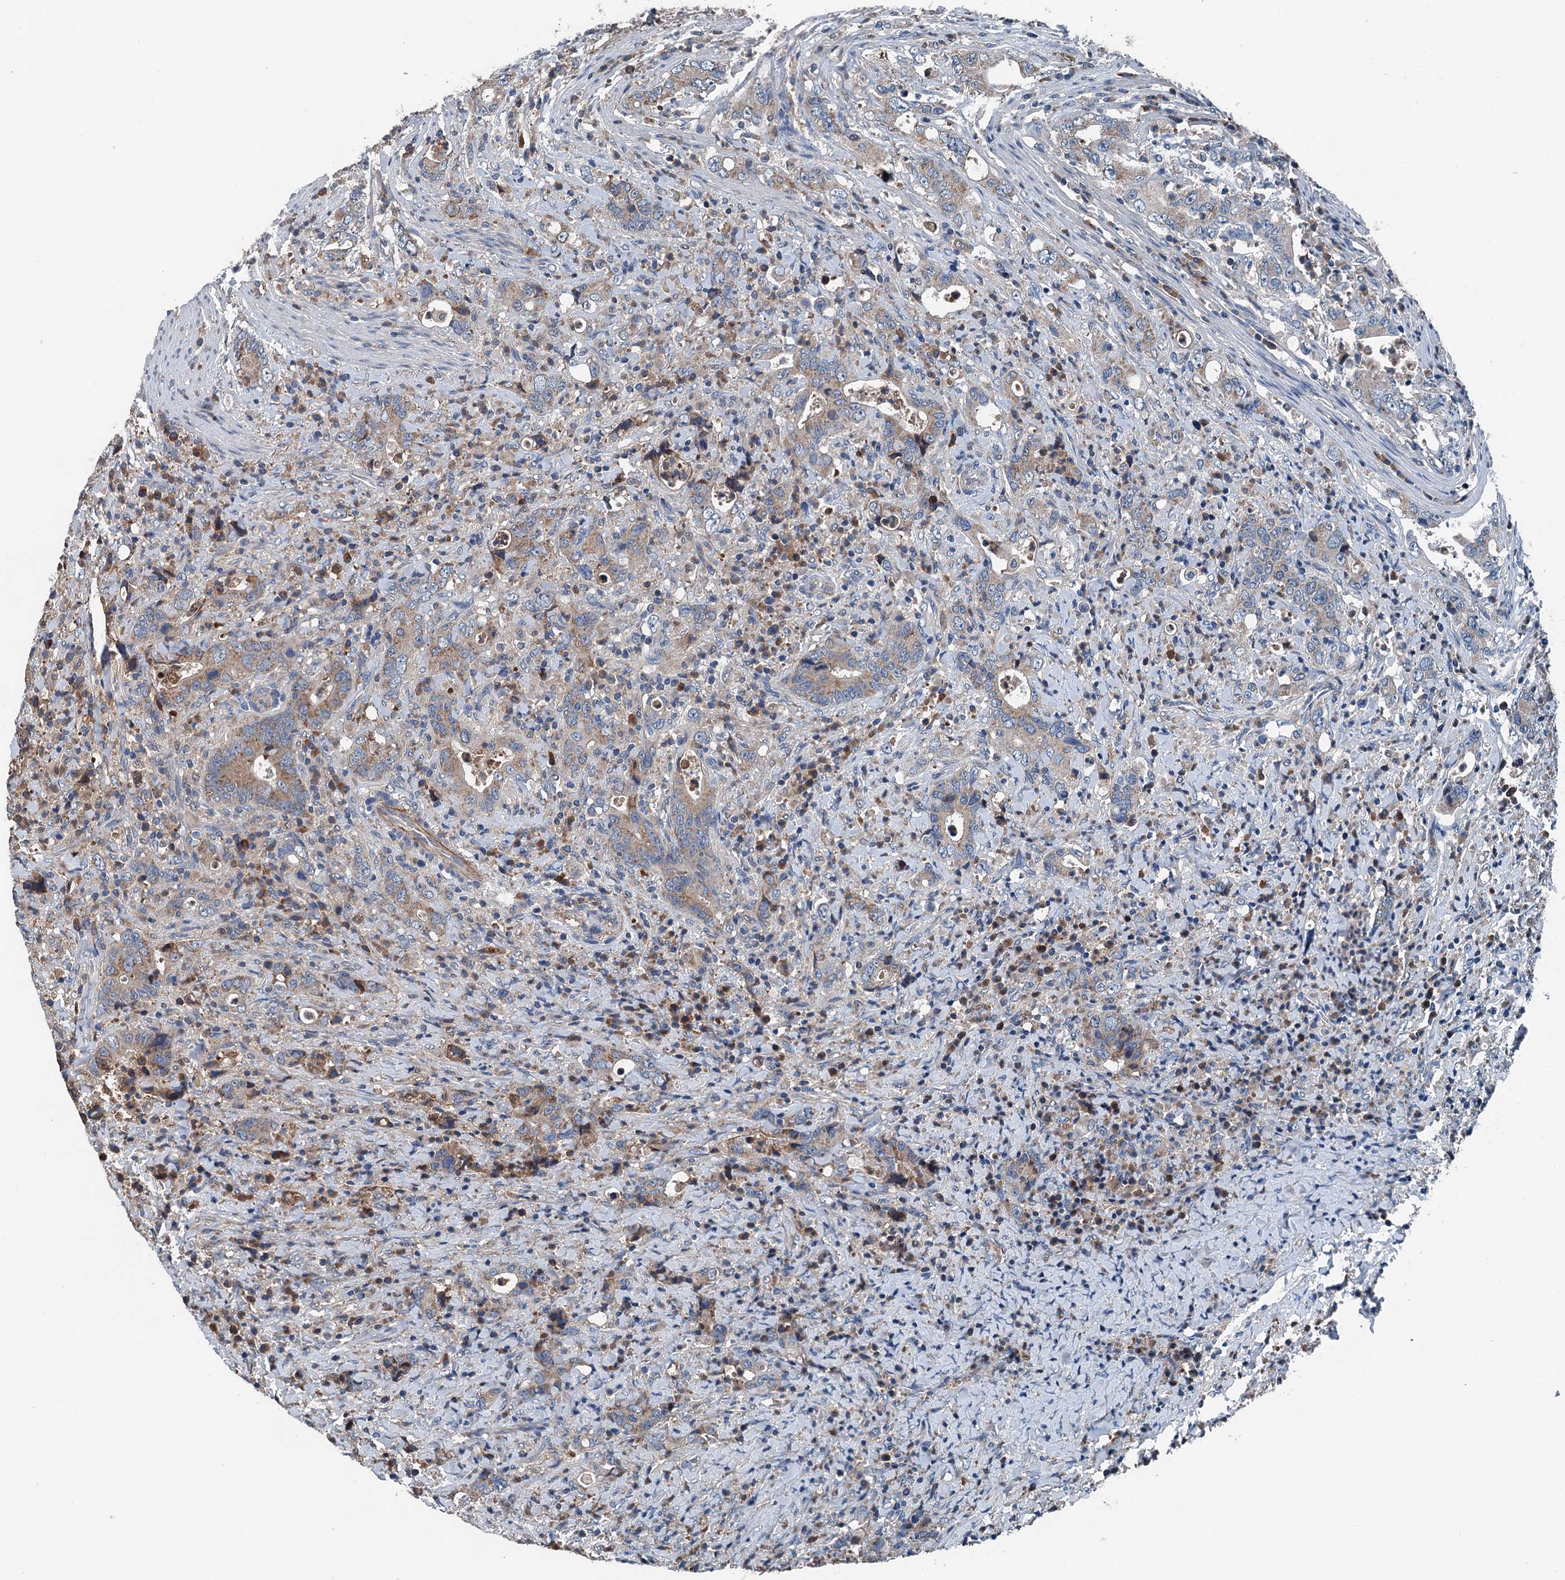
{"staining": {"intensity": "moderate", "quantity": ">75%", "location": "cytoplasmic/membranous"}, "tissue": "colorectal cancer", "cell_type": "Tumor cells", "image_type": "cancer", "snomed": [{"axis": "morphology", "description": "Adenocarcinoma, NOS"}, {"axis": "topography", "description": "Colon"}], "caption": "A histopathology image of human colorectal adenocarcinoma stained for a protein shows moderate cytoplasmic/membranous brown staining in tumor cells.", "gene": "PDSS1", "patient": {"sex": "female", "age": 75}}